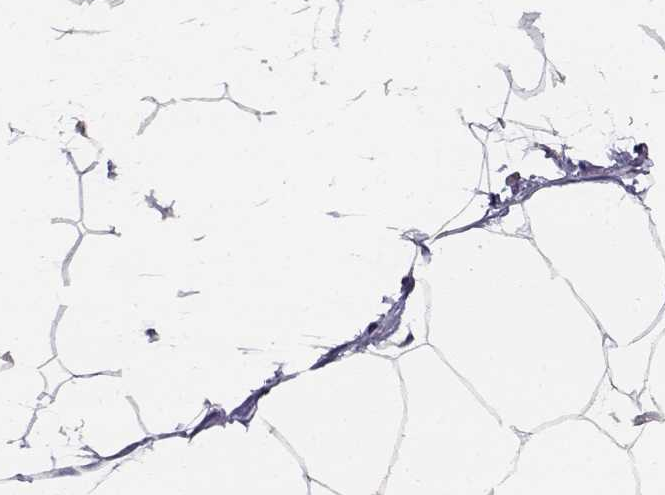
{"staining": {"intensity": "negative", "quantity": "none", "location": "none"}, "tissue": "adipose tissue", "cell_type": "Adipocytes", "image_type": "normal", "snomed": [{"axis": "morphology", "description": "Normal tissue, NOS"}, {"axis": "topography", "description": "Adipose tissue"}], "caption": "Immunohistochemistry histopathology image of benign adipose tissue: adipose tissue stained with DAB (3,3'-diaminobenzidine) displays no significant protein staining in adipocytes. (DAB (3,3'-diaminobenzidine) immunohistochemistry (IHC), high magnification).", "gene": "RHOXF2", "patient": {"sex": "male", "age": 57}}